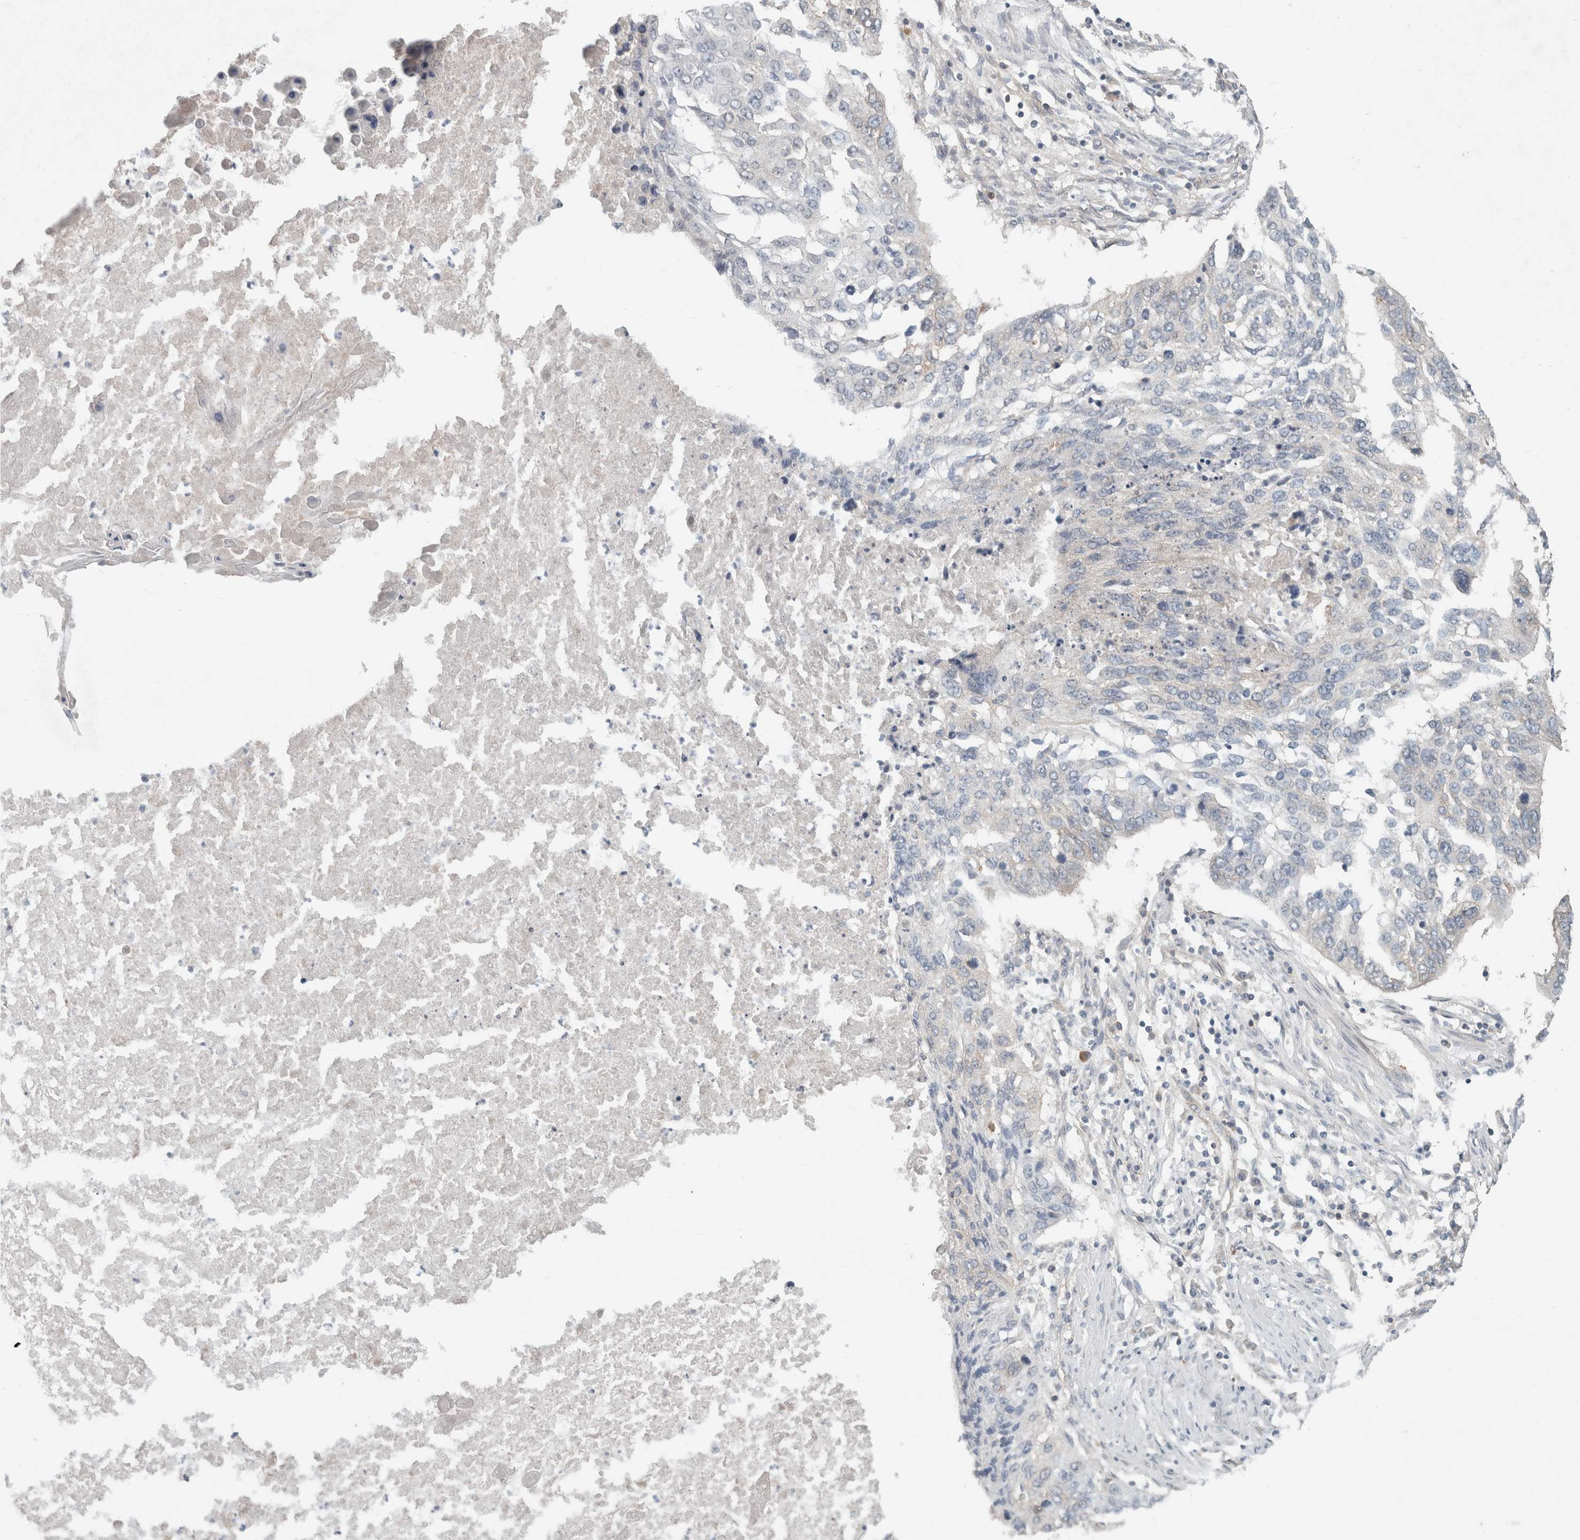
{"staining": {"intensity": "negative", "quantity": "none", "location": "none"}, "tissue": "lung cancer", "cell_type": "Tumor cells", "image_type": "cancer", "snomed": [{"axis": "morphology", "description": "Squamous cell carcinoma, NOS"}, {"axis": "topography", "description": "Lung"}], "caption": "IHC photomicrograph of neoplastic tissue: lung squamous cell carcinoma stained with DAB (3,3'-diaminobenzidine) shows no significant protein expression in tumor cells.", "gene": "RASAL2", "patient": {"sex": "female", "age": 63}}